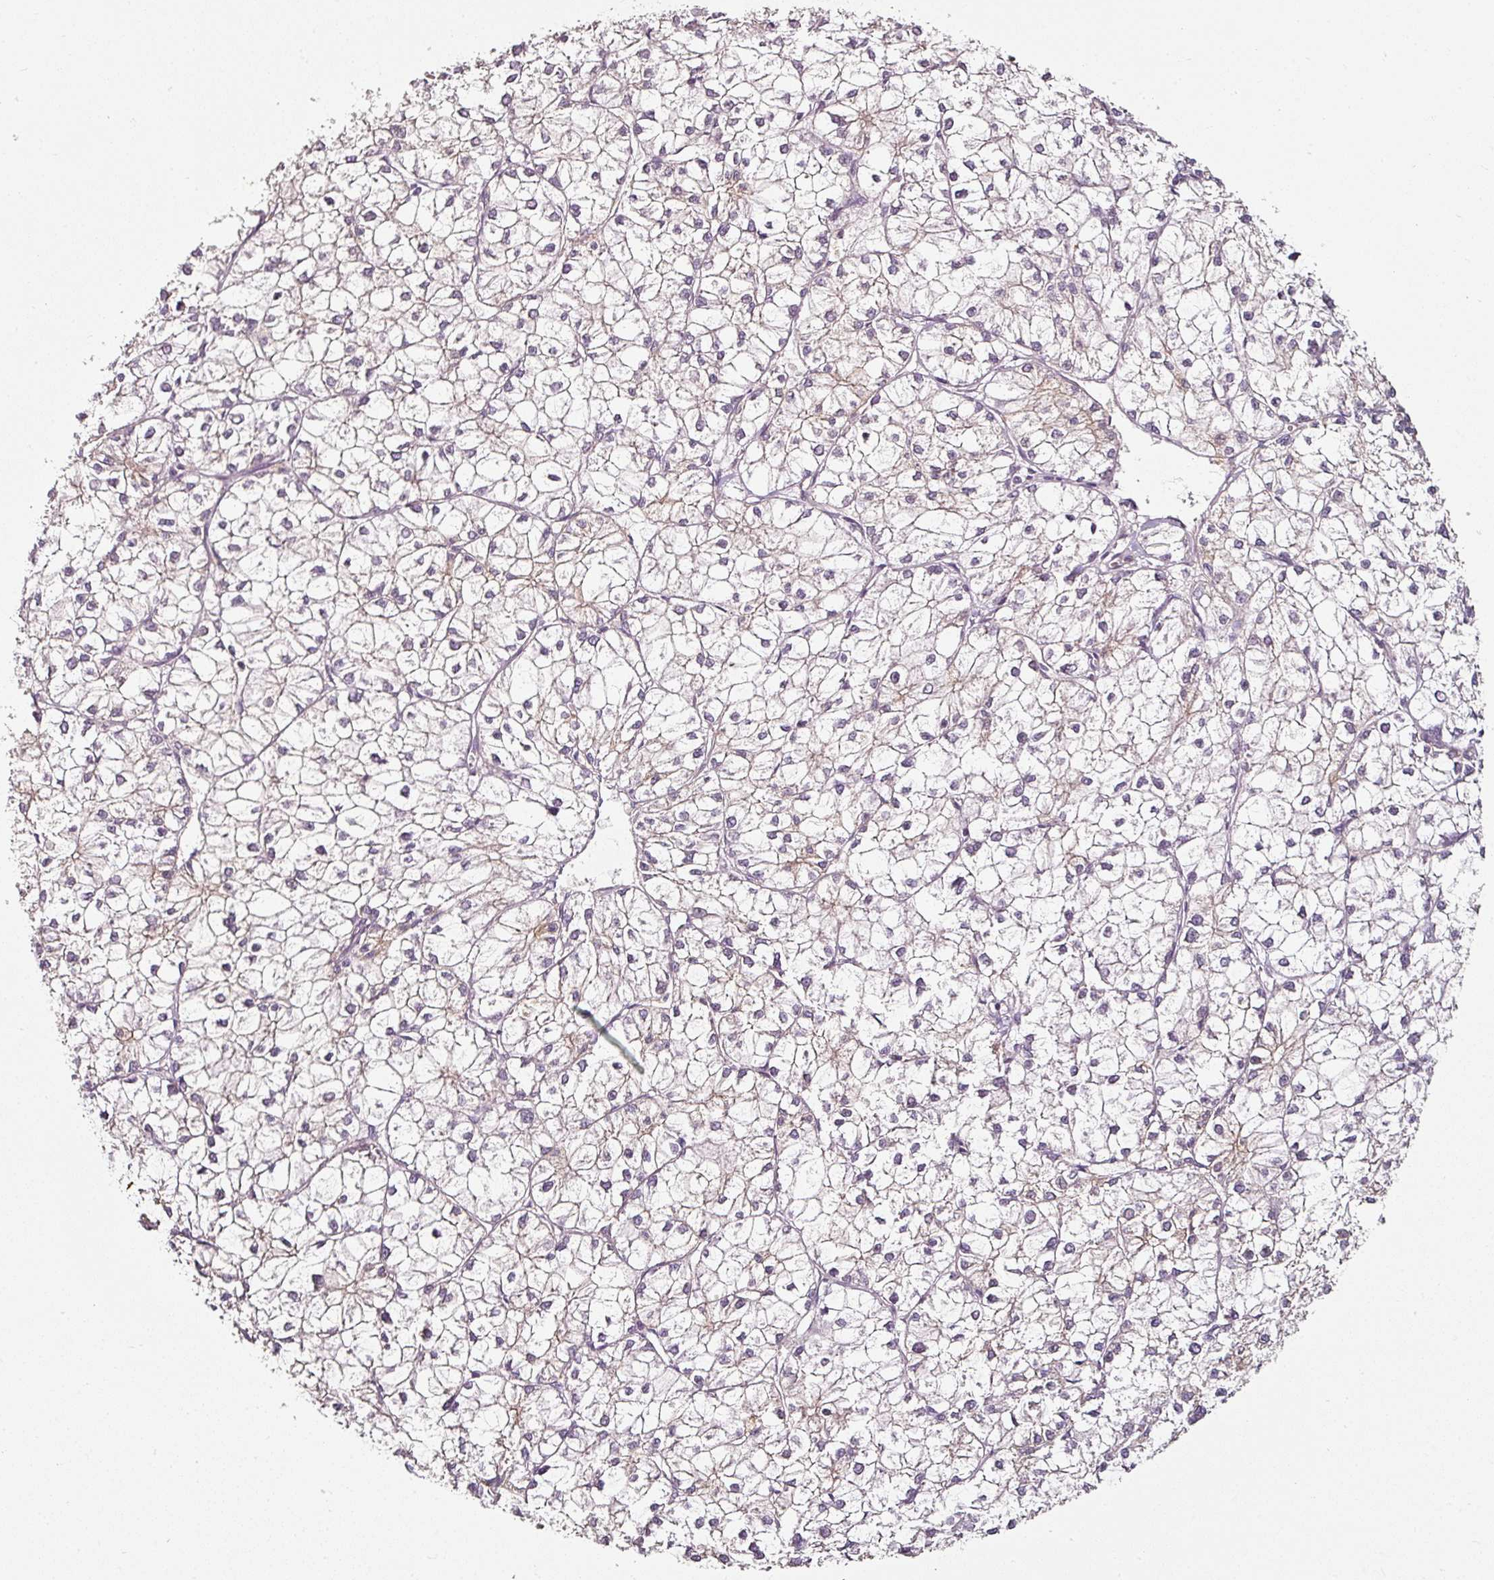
{"staining": {"intensity": "negative", "quantity": "none", "location": "none"}, "tissue": "liver cancer", "cell_type": "Tumor cells", "image_type": "cancer", "snomed": [{"axis": "morphology", "description": "Carcinoma, Hepatocellular, NOS"}, {"axis": "topography", "description": "Liver"}], "caption": "Immunohistochemistry (IHC) histopathology image of liver cancer stained for a protein (brown), which reveals no positivity in tumor cells.", "gene": "CAP2", "patient": {"sex": "female", "age": 43}}